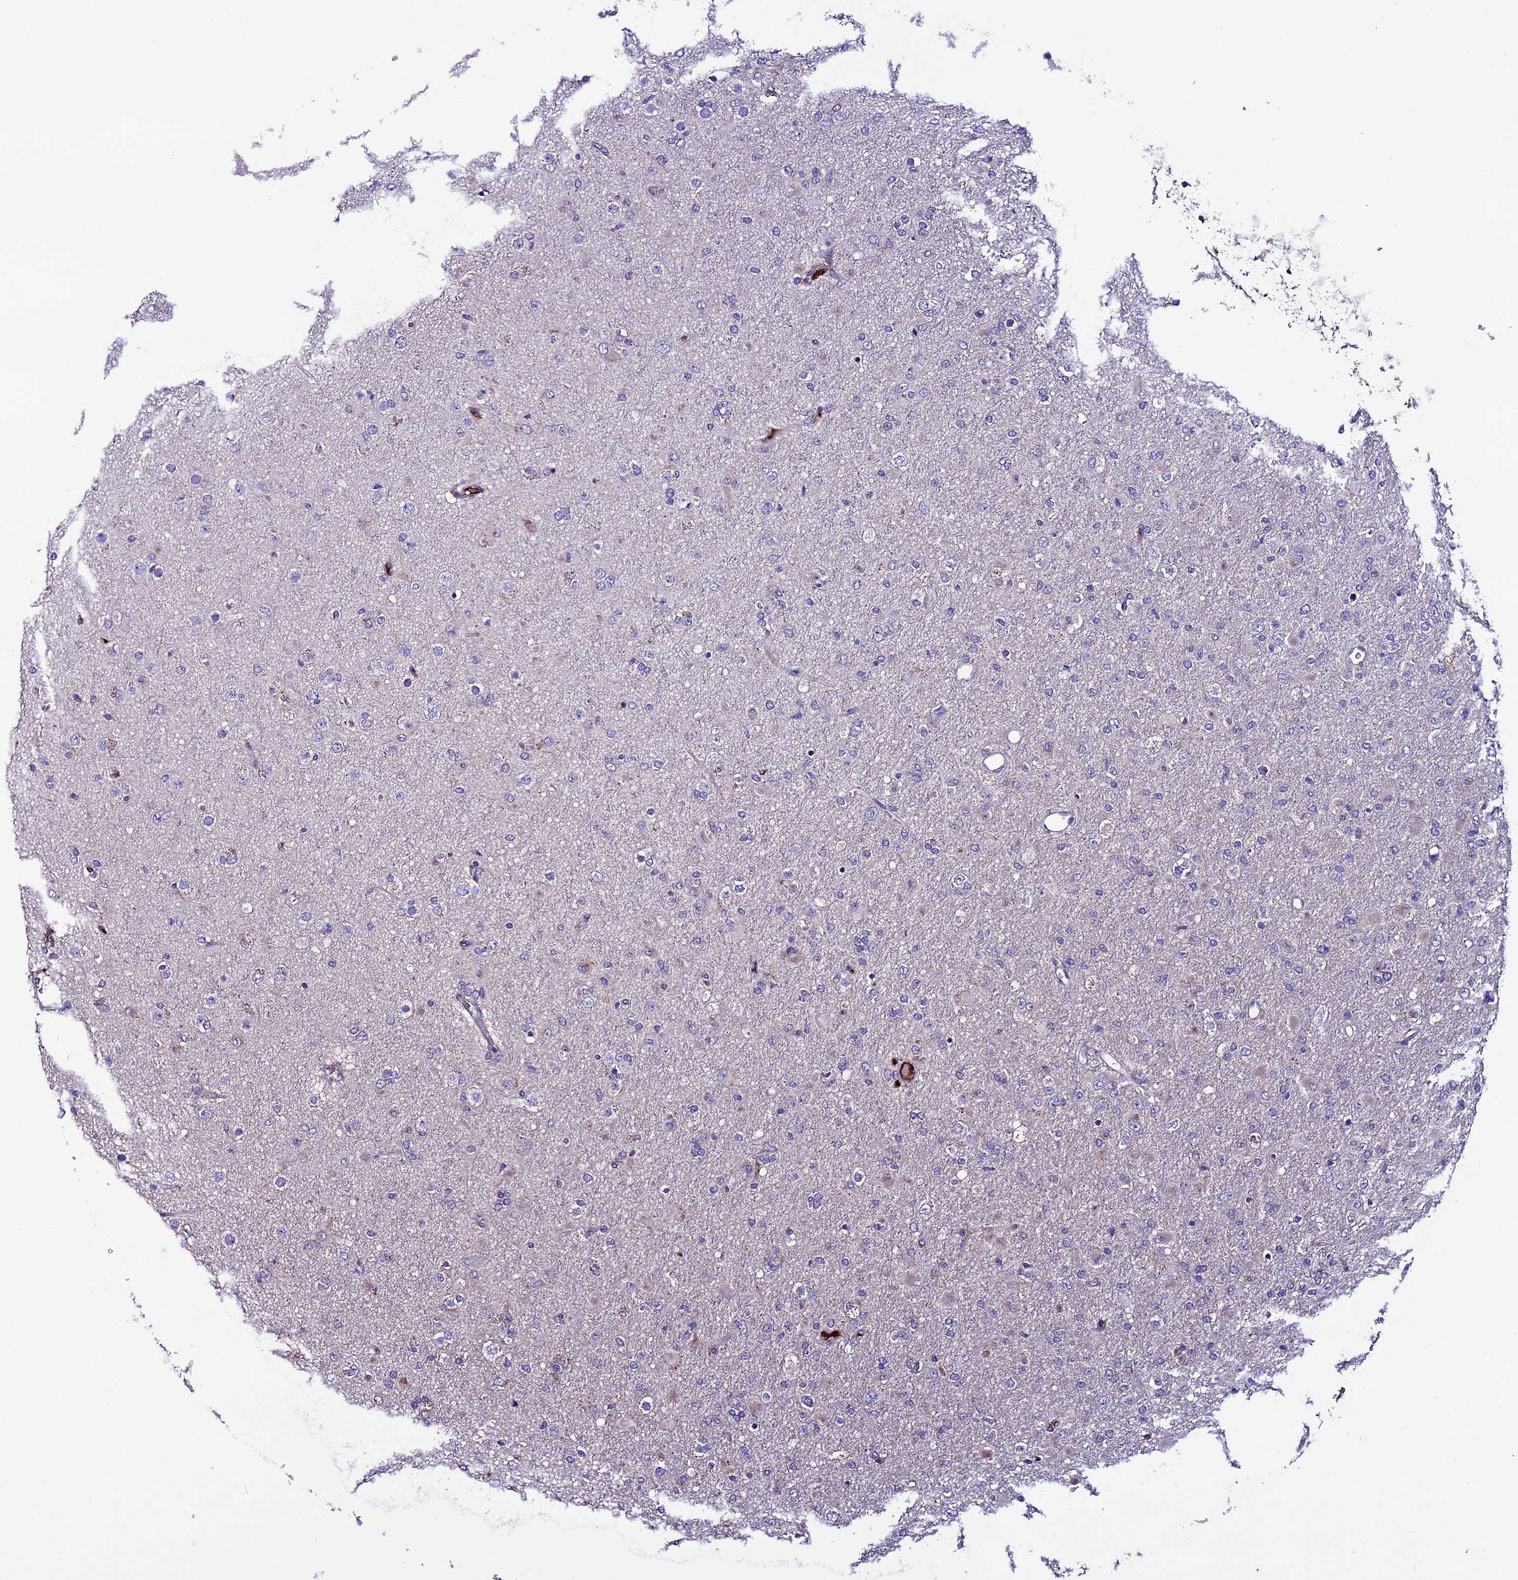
{"staining": {"intensity": "negative", "quantity": "none", "location": "none"}, "tissue": "glioma", "cell_type": "Tumor cells", "image_type": "cancer", "snomed": [{"axis": "morphology", "description": "Glioma, malignant, Low grade"}, {"axis": "topography", "description": "Brain"}], "caption": "Immunohistochemistry micrograph of human malignant low-grade glioma stained for a protein (brown), which exhibits no expression in tumor cells.", "gene": "TCP11L2", "patient": {"sex": "male", "age": 65}}